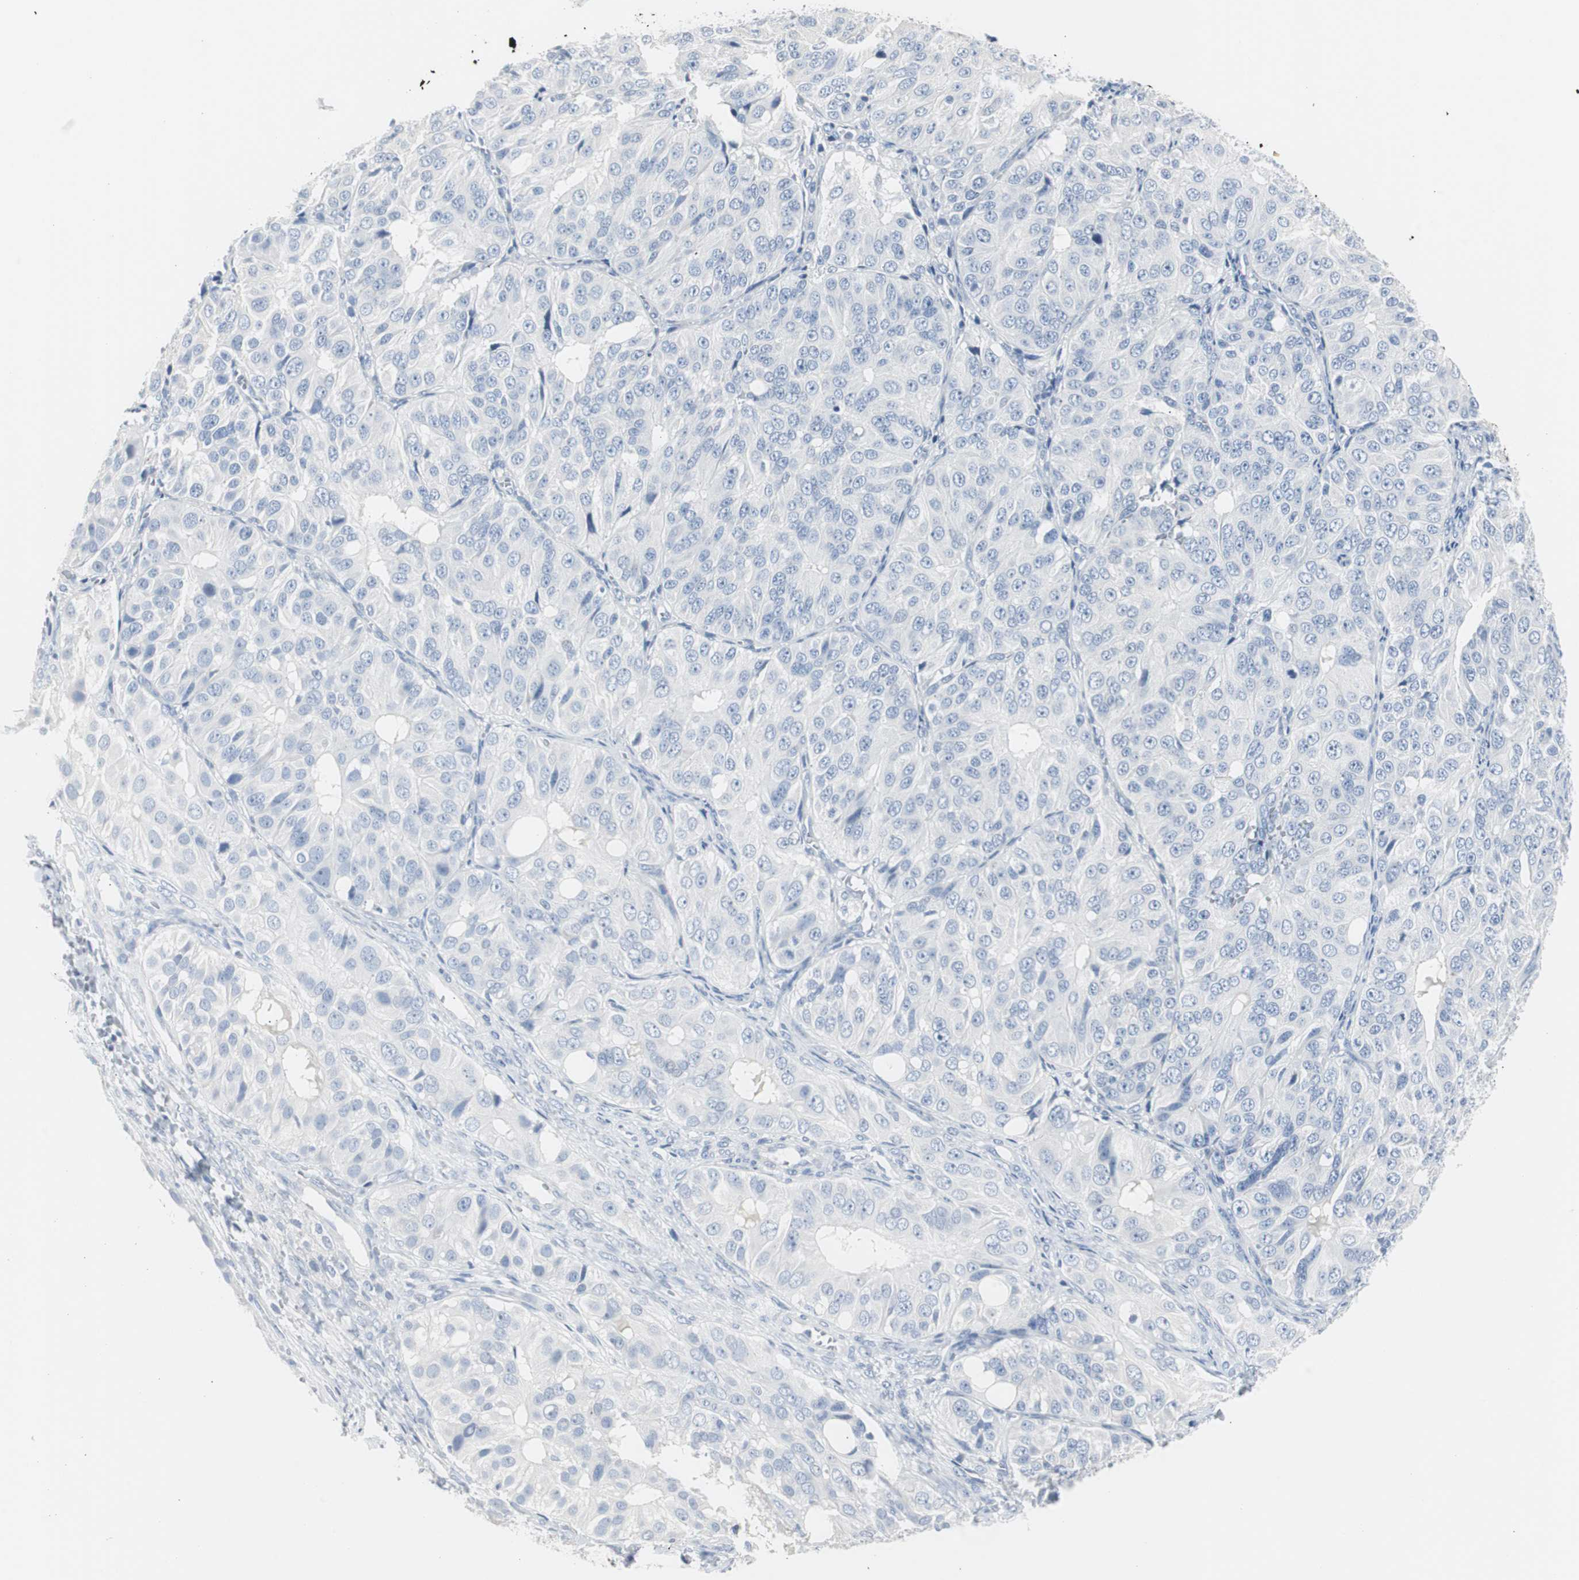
{"staining": {"intensity": "negative", "quantity": "none", "location": "none"}, "tissue": "ovarian cancer", "cell_type": "Tumor cells", "image_type": "cancer", "snomed": [{"axis": "morphology", "description": "Carcinoma, endometroid"}, {"axis": "topography", "description": "Ovary"}], "caption": "Immunohistochemistry (IHC) of ovarian endometroid carcinoma shows no staining in tumor cells.", "gene": "S100A7", "patient": {"sex": "female", "age": 51}}